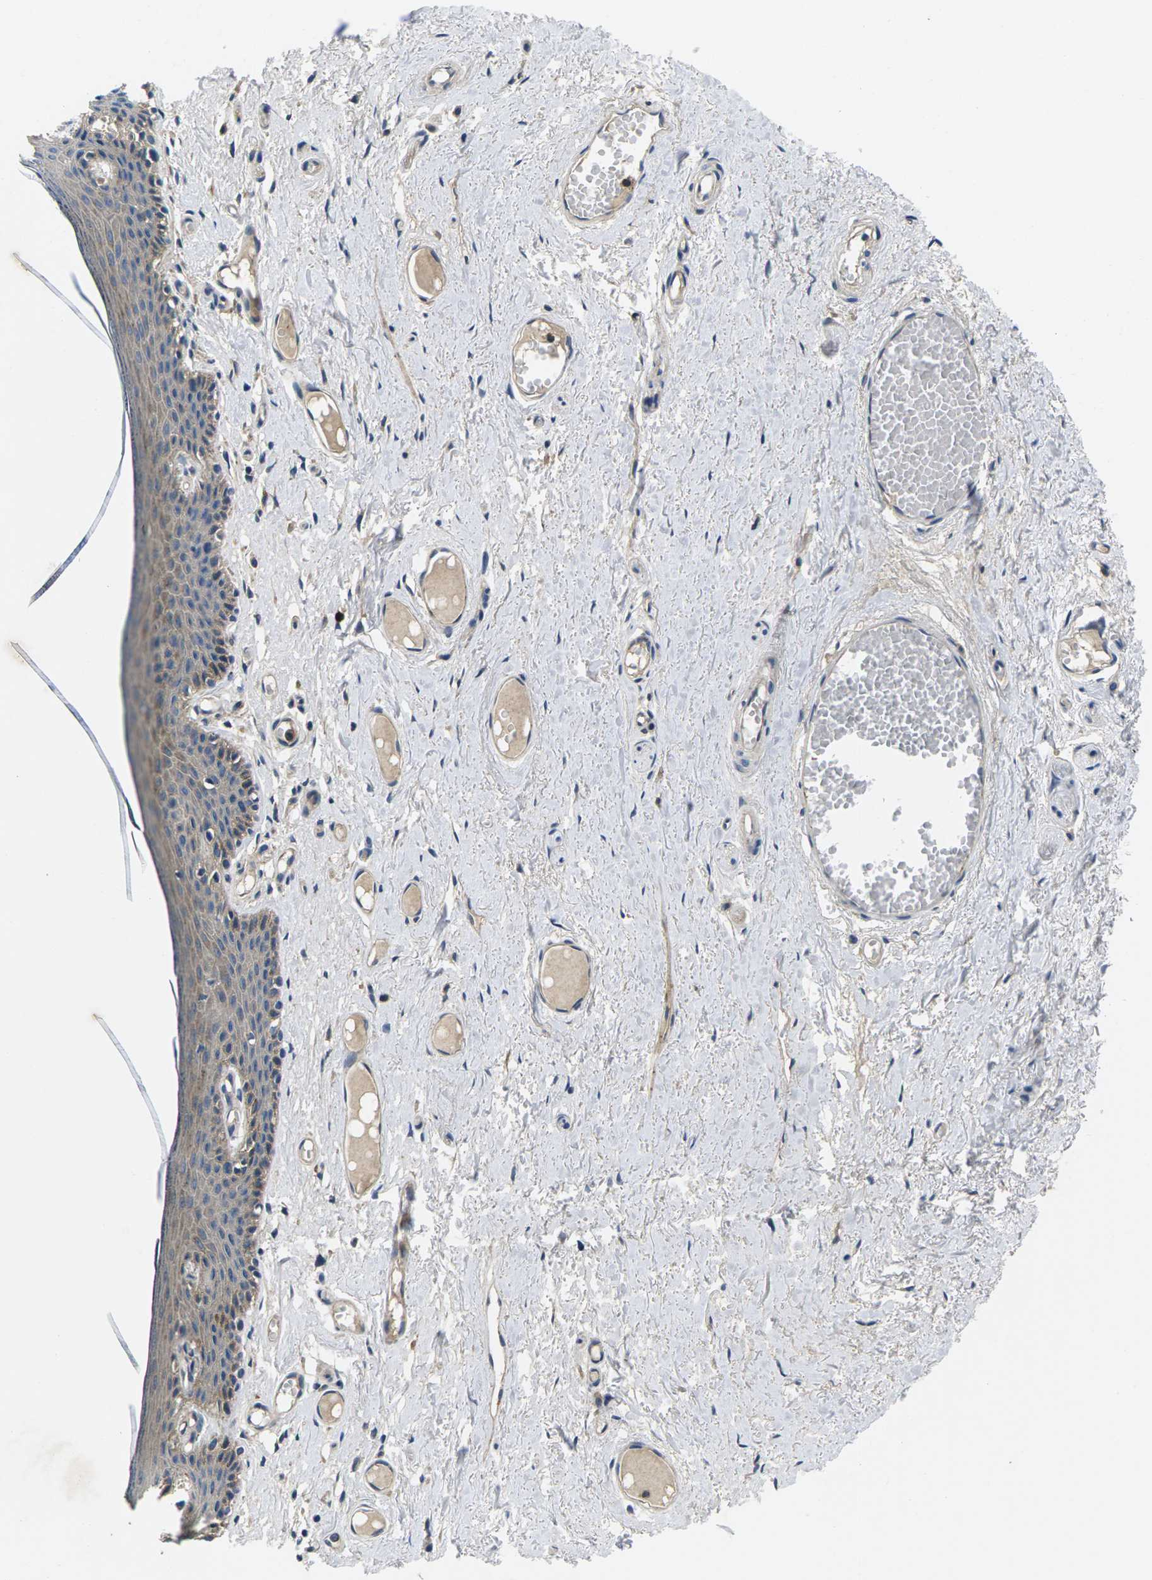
{"staining": {"intensity": "weak", "quantity": "25%-75%", "location": "cytoplasmic/membranous"}, "tissue": "skin", "cell_type": "Epidermal cells", "image_type": "normal", "snomed": [{"axis": "morphology", "description": "Normal tissue, NOS"}, {"axis": "topography", "description": "Adipose tissue"}, {"axis": "topography", "description": "Vascular tissue"}, {"axis": "topography", "description": "Anal"}, {"axis": "topography", "description": "Peripheral nerve tissue"}], "caption": "Immunohistochemistry staining of unremarkable skin, which displays low levels of weak cytoplasmic/membranous positivity in about 25%-75% of epidermal cells indicating weak cytoplasmic/membranous protein expression. The staining was performed using DAB (3,3'-diaminobenzidine) (brown) for protein detection and nuclei were counterstained in hematoxylin (blue).", "gene": "PLCE1", "patient": {"sex": "female", "age": 54}}